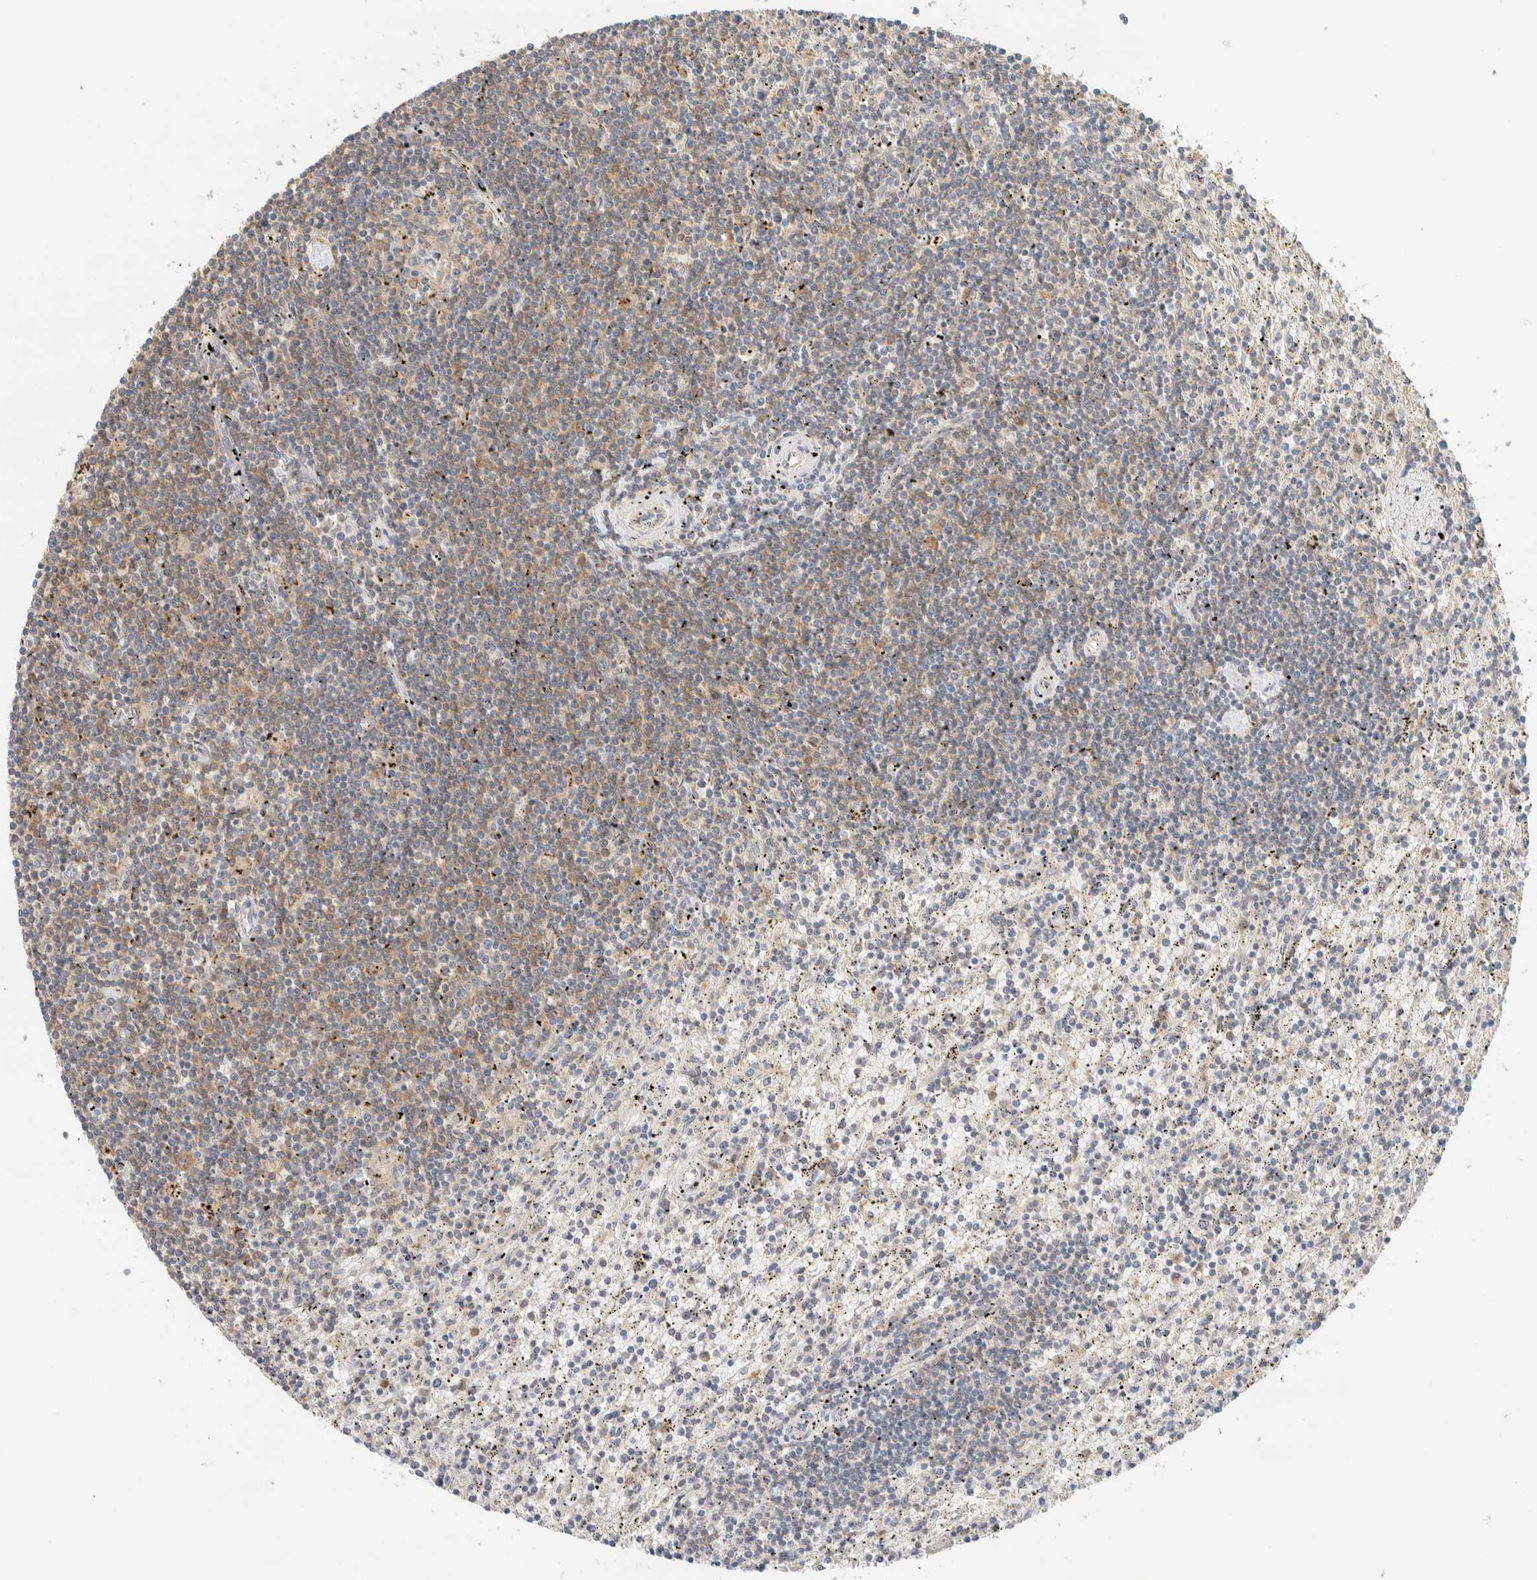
{"staining": {"intensity": "weak", "quantity": "25%-75%", "location": "cytoplasmic/membranous"}, "tissue": "lymphoma", "cell_type": "Tumor cells", "image_type": "cancer", "snomed": [{"axis": "morphology", "description": "Malignant lymphoma, non-Hodgkin's type, Low grade"}, {"axis": "topography", "description": "Spleen"}], "caption": "Immunohistochemistry image of human lymphoma stained for a protein (brown), which shows low levels of weak cytoplasmic/membranous positivity in approximately 25%-75% of tumor cells.", "gene": "RAB11FIP1", "patient": {"sex": "male", "age": 76}}